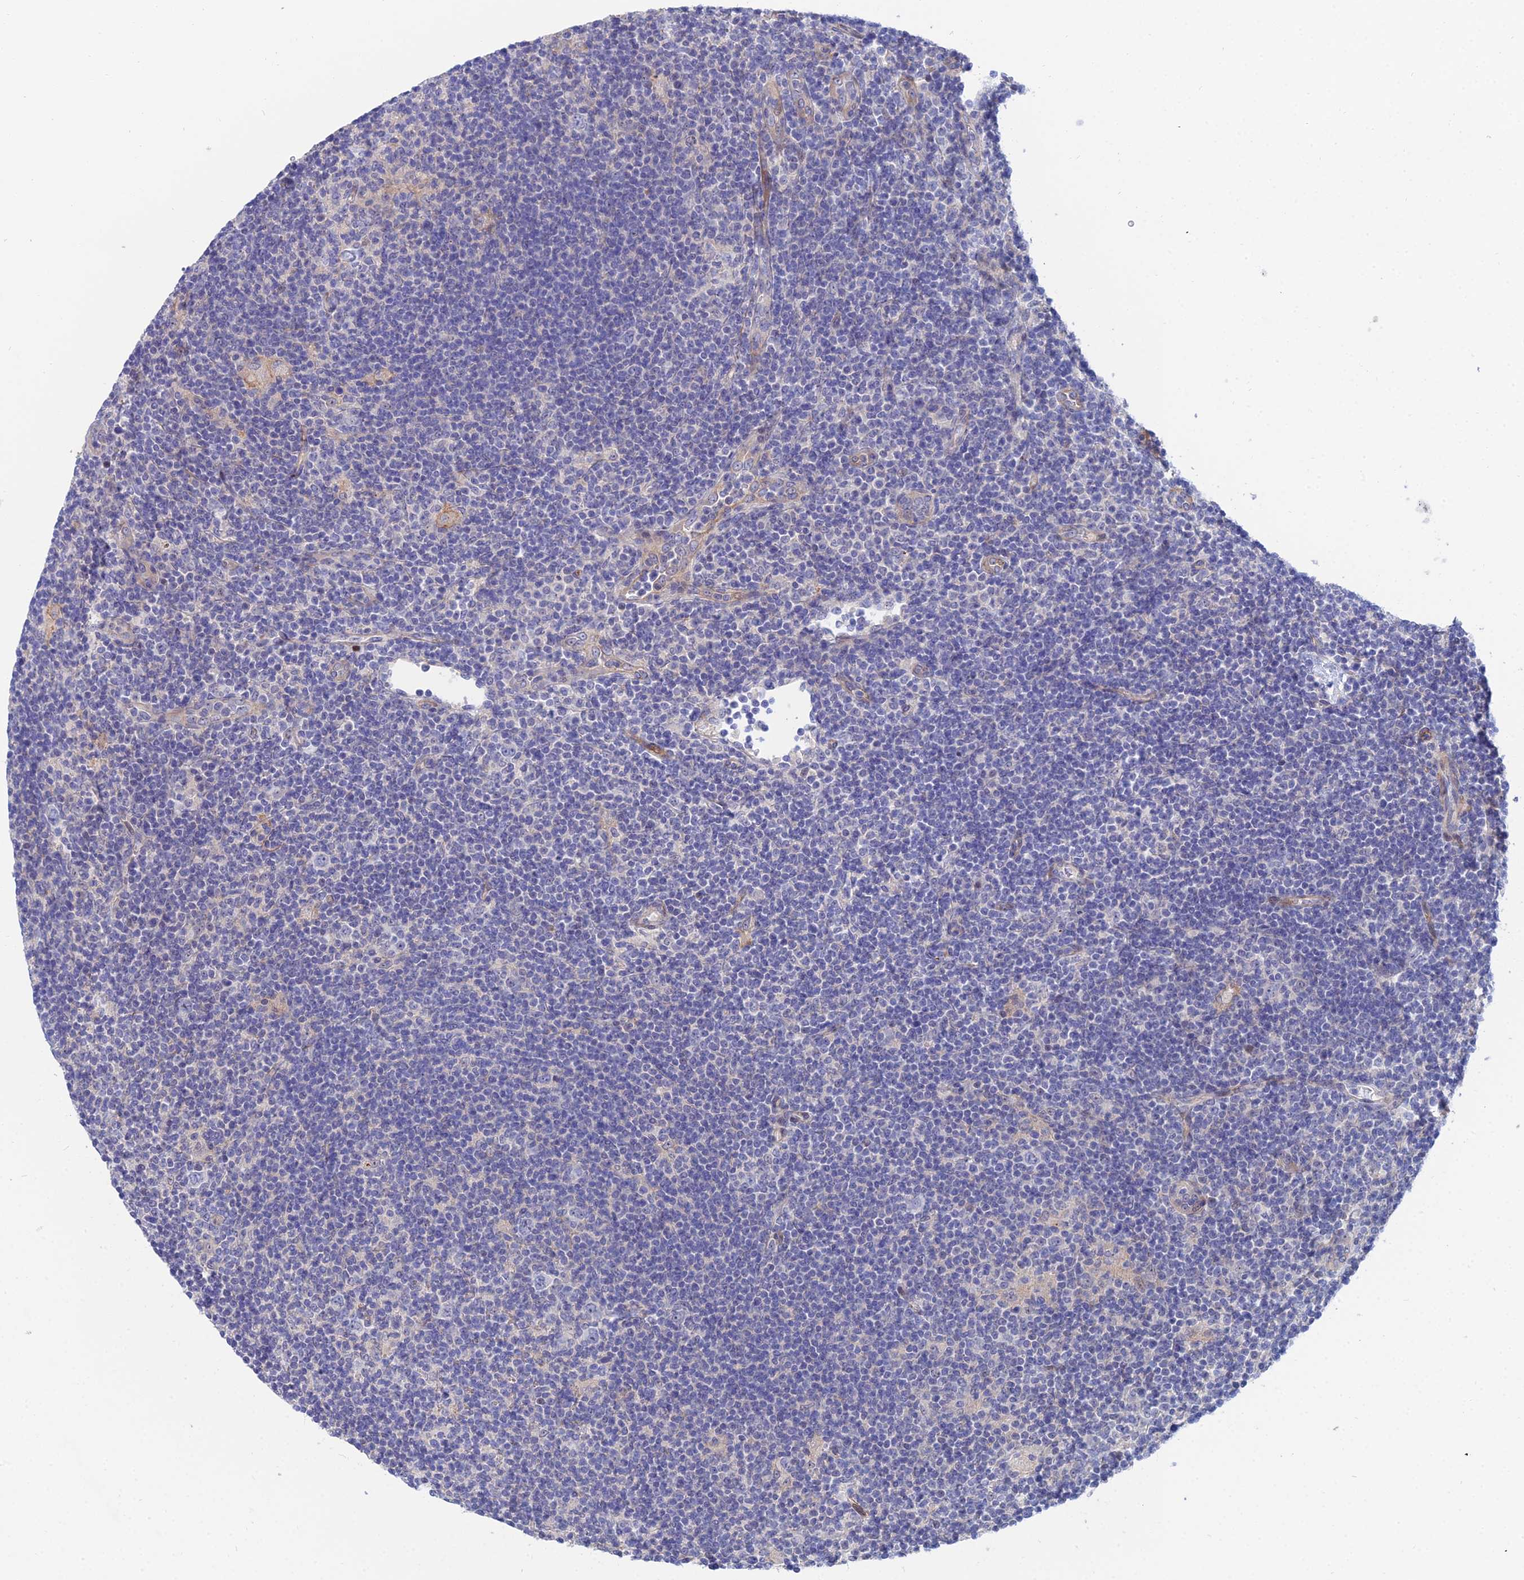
{"staining": {"intensity": "negative", "quantity": "none", "location": "none"}, "tissue": "lymphoma", "cell_type": "Tumor cells", "image_type": "cancer", "snomed": [{"axis": "morphology", "description": "Hodgkin's disease, NOS"}, {"axis": "topography", "description": "Lymph node"}], "caption": "Photomicrograph shows no protein expression in tumor cells of Hodgkin's disease tissue.", "gene": "TRIM43B", "patient": {"sex": "female", "age": 57}}